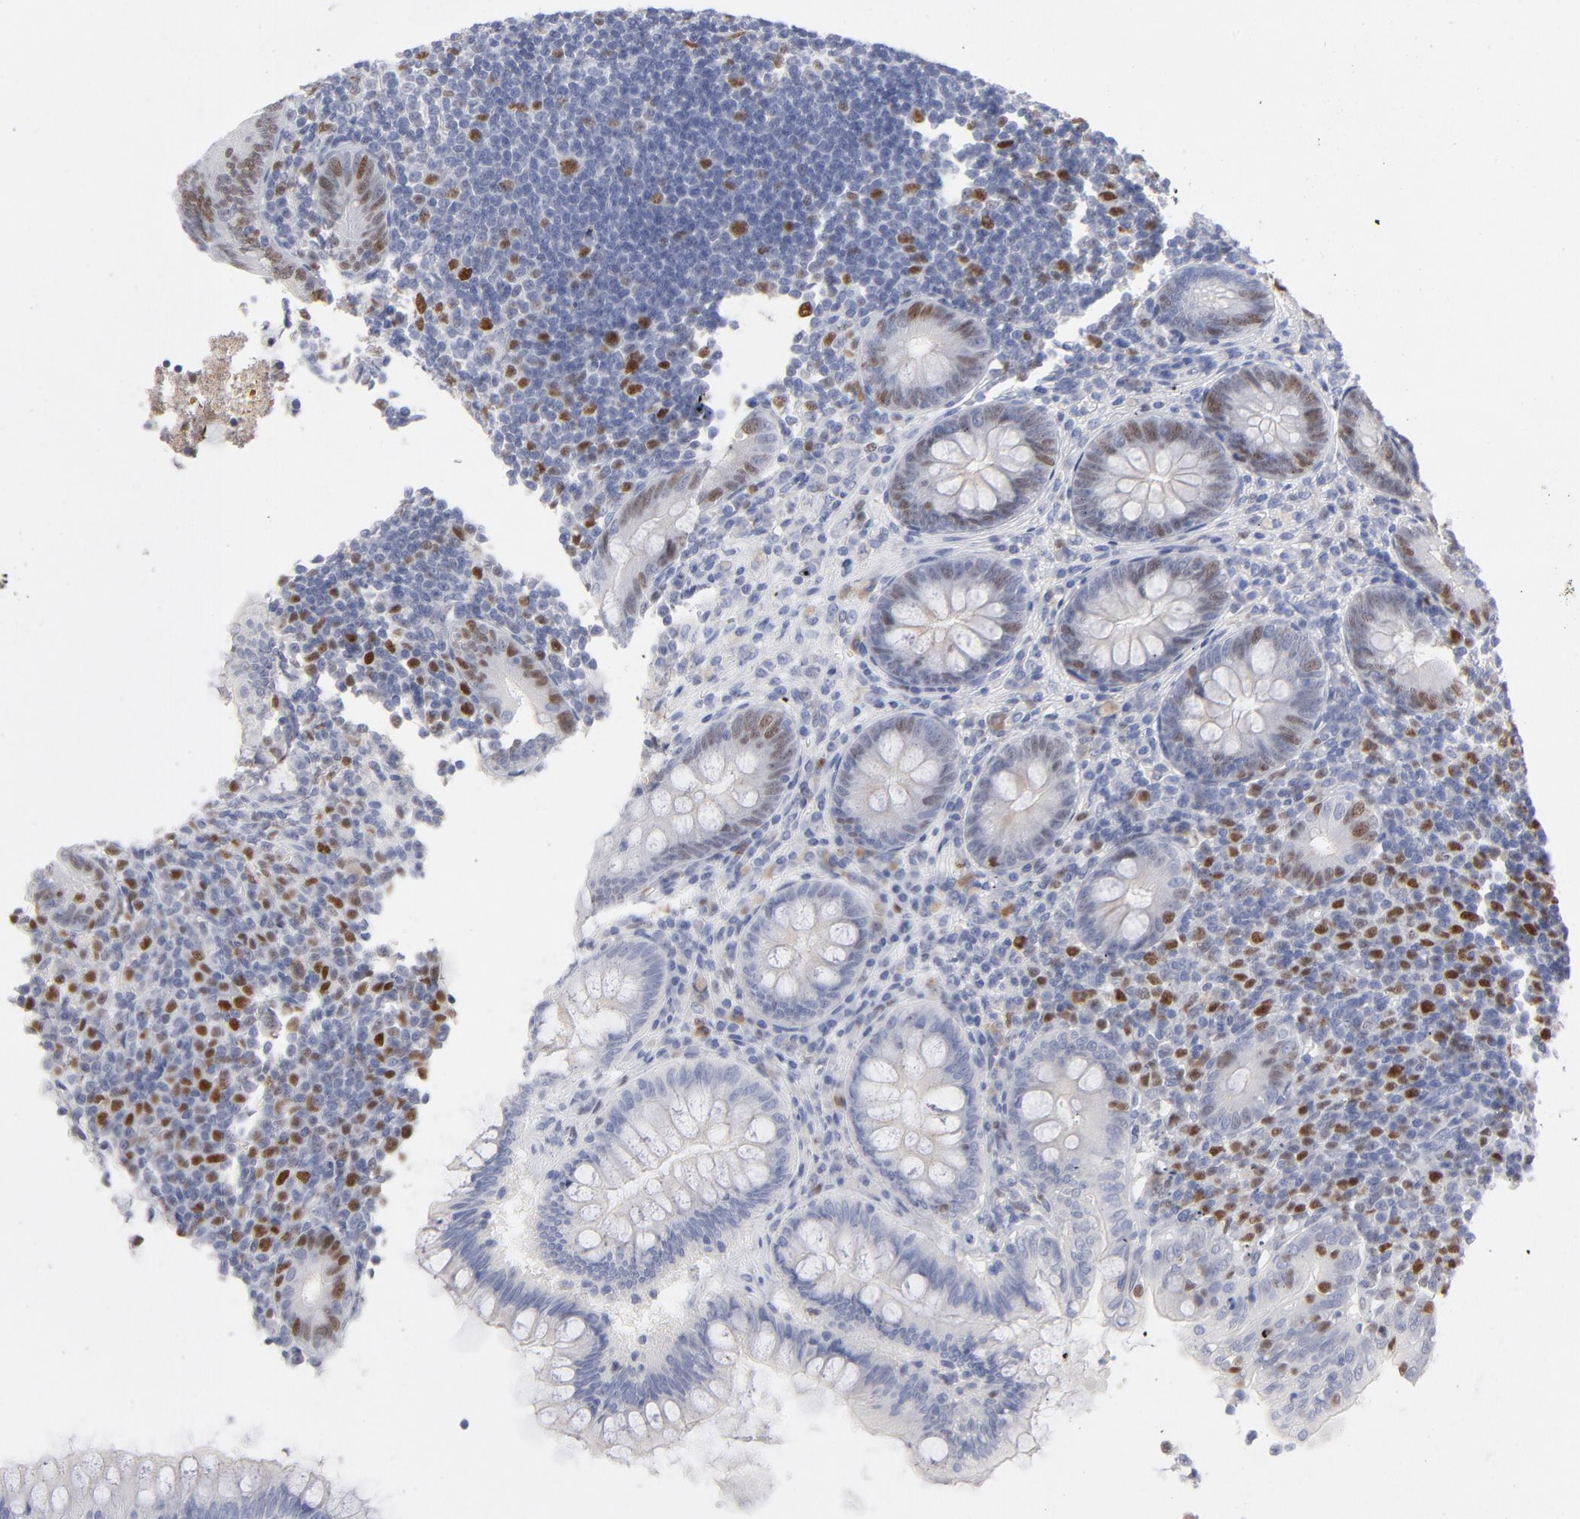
{"staining": {"intensity": "moderate", "quantity": "<25%", "location": "nuclear"}, "tissue": "appendix", "cell_type": "Glandular cells", "image_type": "normal", "snomed": [{"axis": "morphology", "description": "Normal tissue, NOS"}, {"axis": "topography", "description": "Appendix"}], "caption": "About <25% of glandular cells in normal appendix demonstrate moderate nuclear protein staining as visualized by brown immunohistochemical staining.", "gene": "MCM7", "patient": {"sex": "female", "age": 66}}